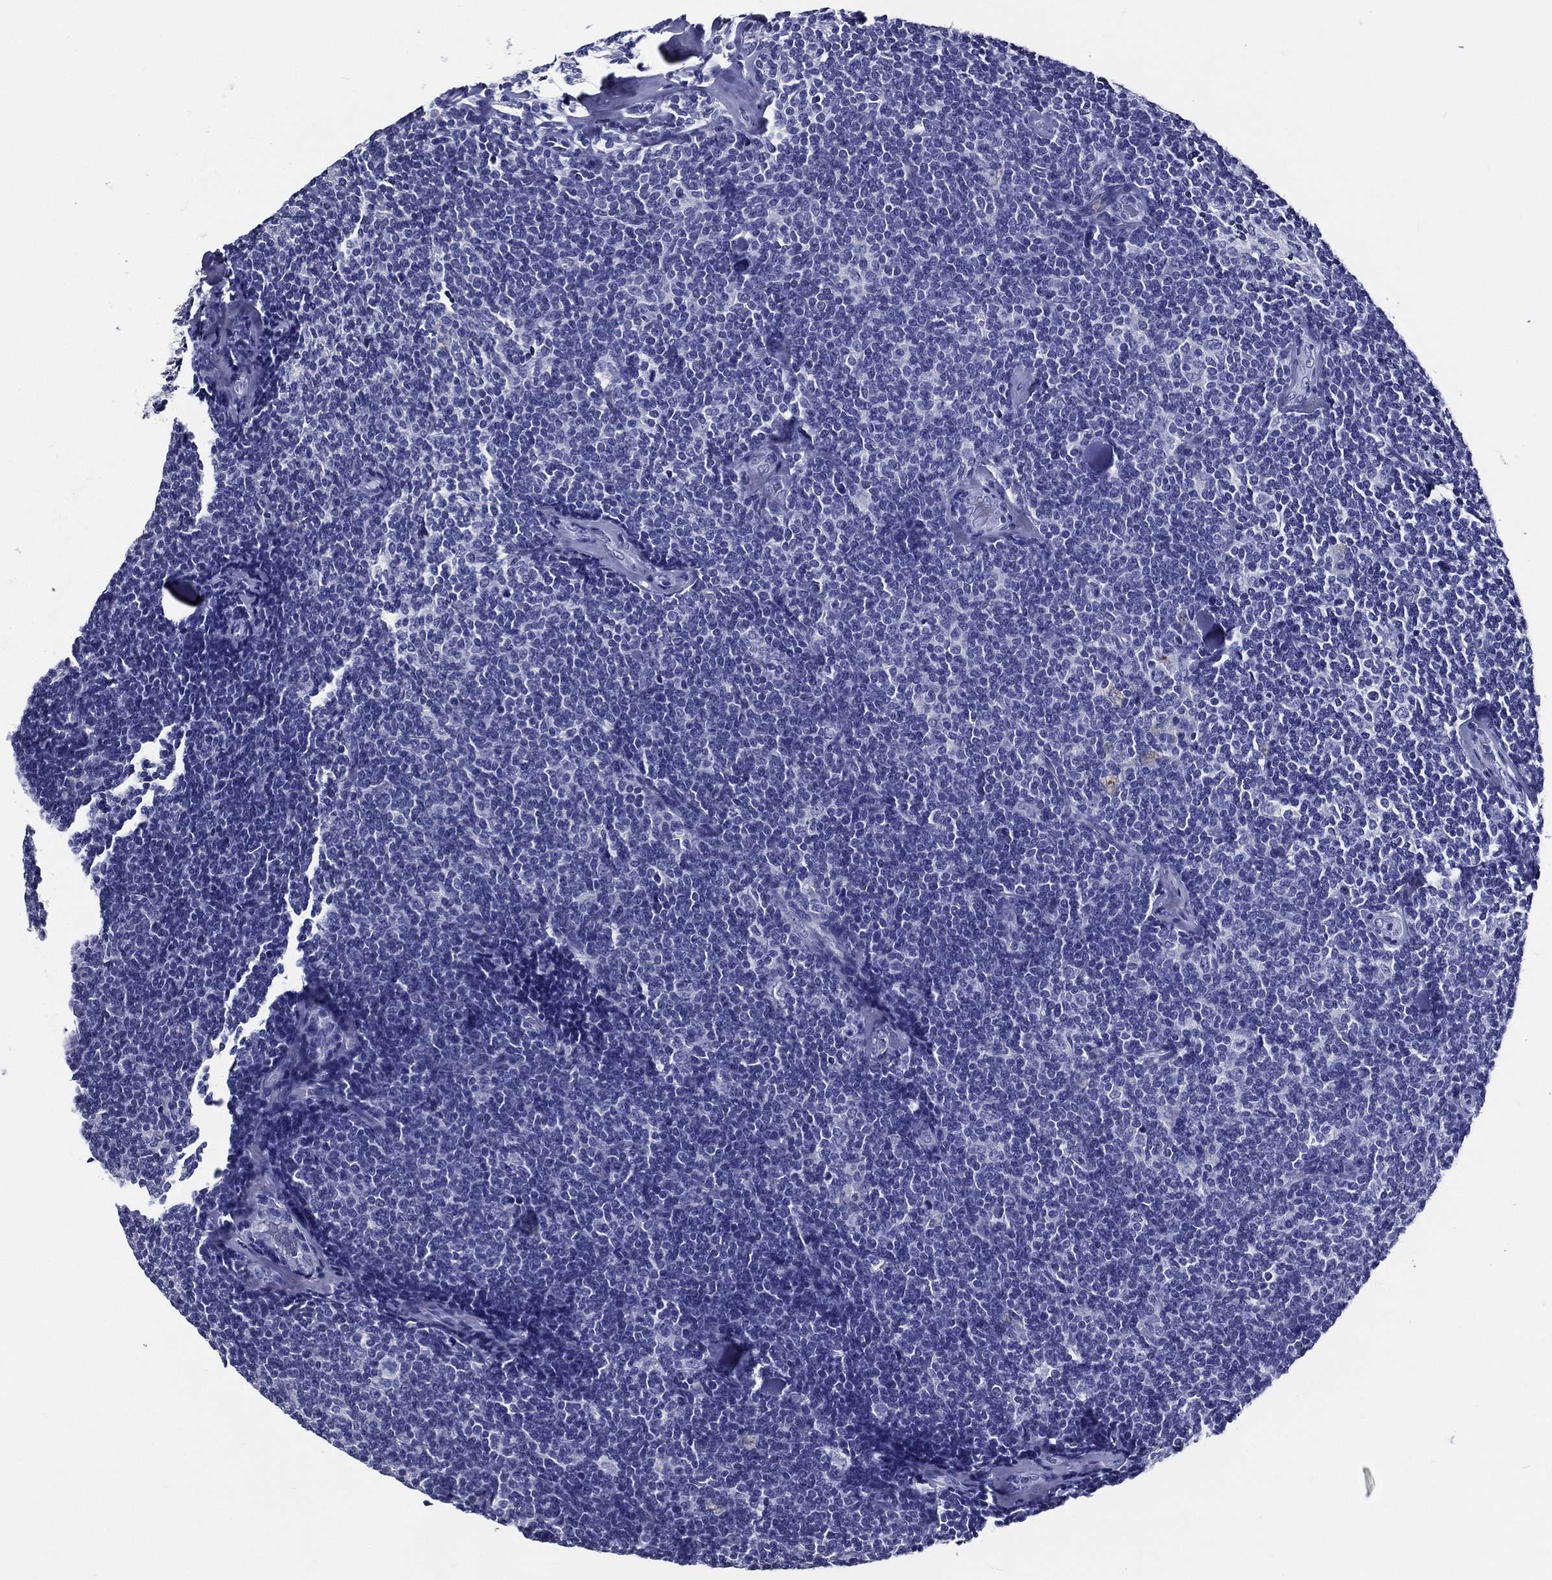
{"staining": {"intensity": "negative", "quantity": "none", "location": "none"}, "tissue": "lymphoma", "cell_type": "Tumor cells", "image_type": "cancer", "snomed": [{"axis": "morphology", "description": "Malignant lymphoma, non-Hodgkin's type, Low grade"}, {"axis": "topography", "description": "Lymph node"}], "caption": "DAB immunohistochemical staining of malignant lymphoma, non-Hodgkin's type (low-grade) demonstrates no significant staining in tumor cells.", "gene": "ACE2", "patient": {"sex": "female", "age": 56}}